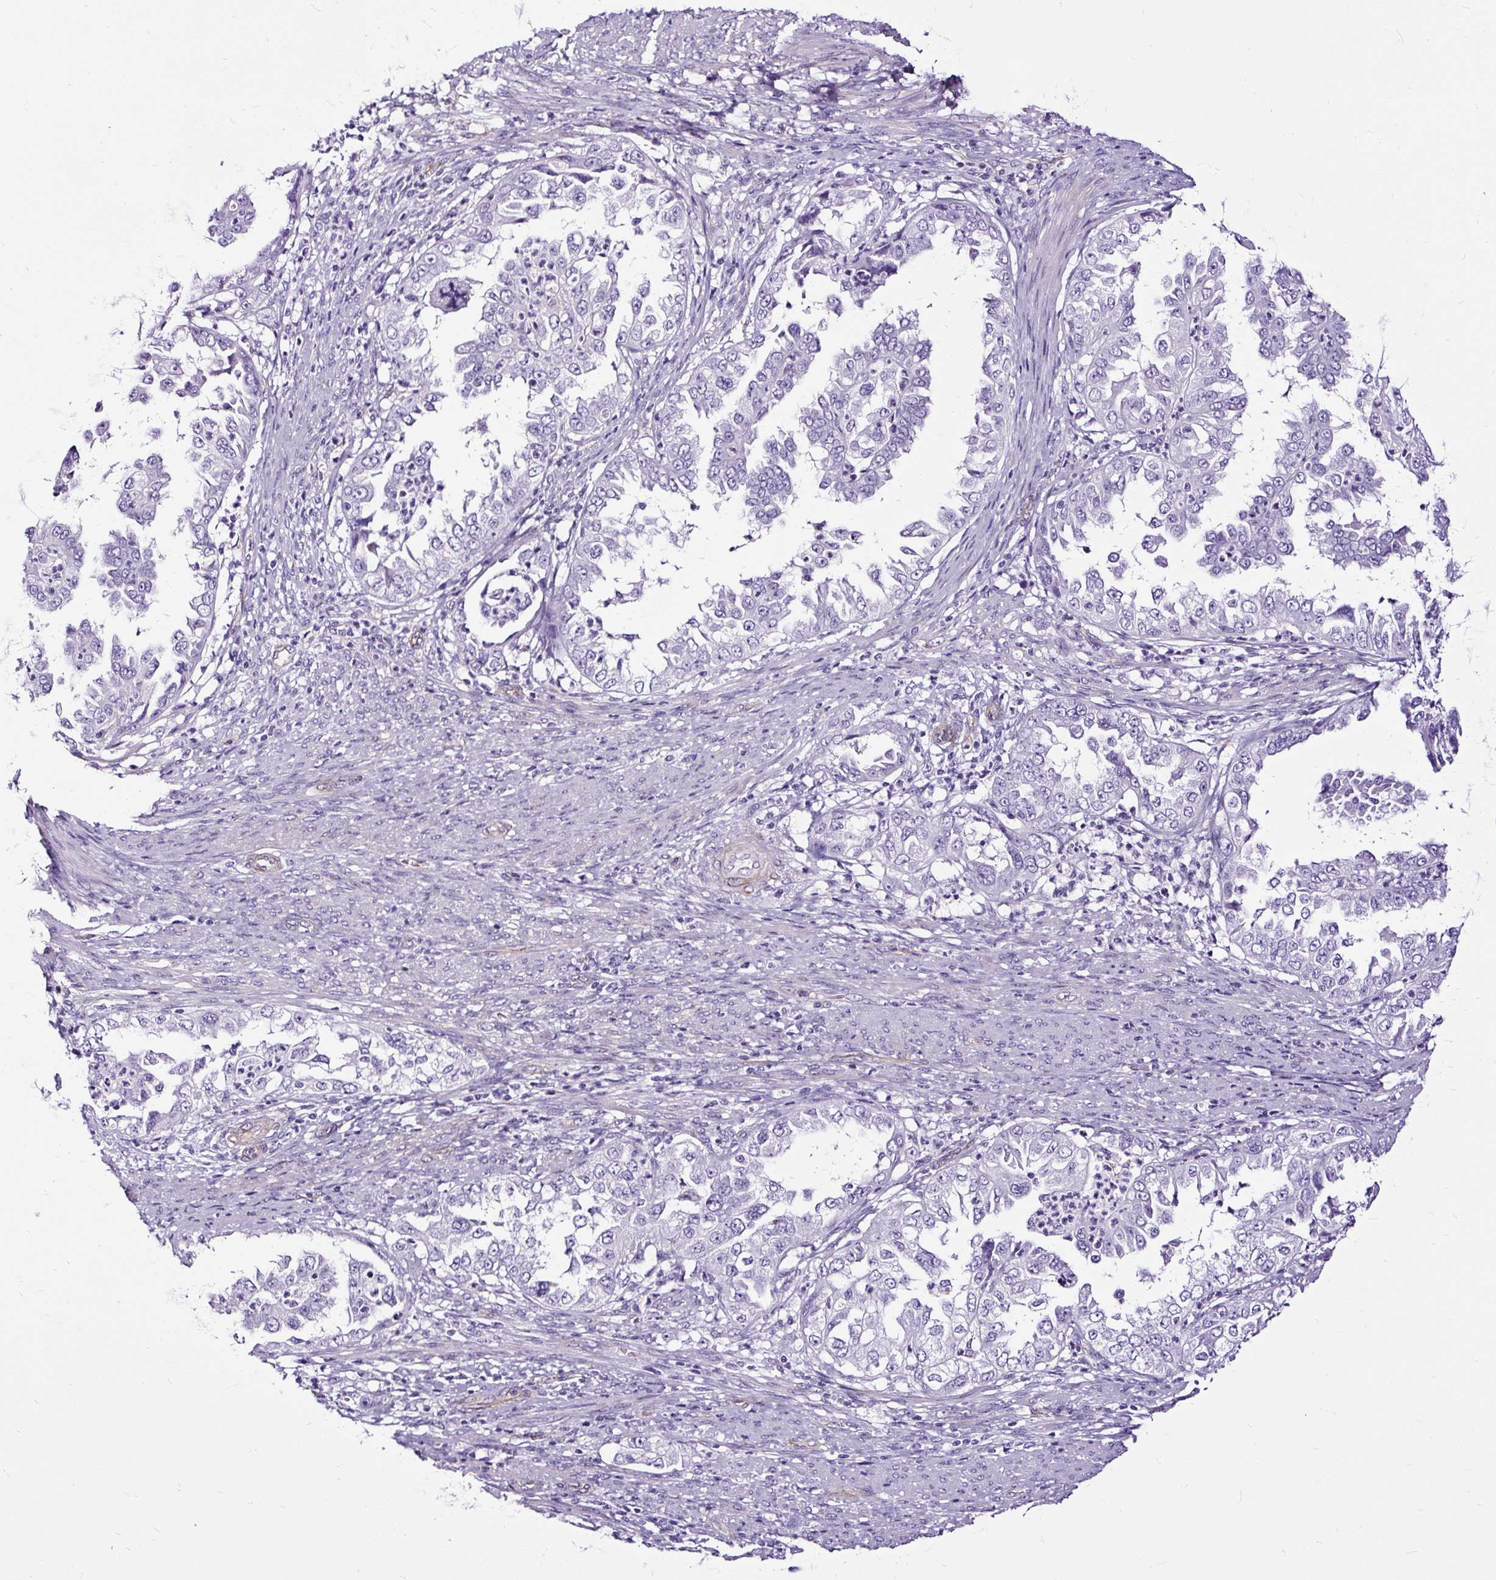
{"staining": {"intensity": "negative", "quantity": "none", "location": "none"}, "tissue": "endometrial cancer", "cell_type": "Tumor cells", "image_type": "cancer", "snomed": [{"axis": "morphology", "description": "Adenocarcinoma, NOS"}, {"axis": "topography", "description": "Endometrium"}], "caption": "Immunohistochemistry (IHC) image of neoplastic tissue: endometrial adenocarcinoma stained with DAB (3,3'-diaminobenzidine) displays no significant protein expression in tumor cells.", "gene": "SLC7A8", "patient": {"sex": "female", "age": 85}}